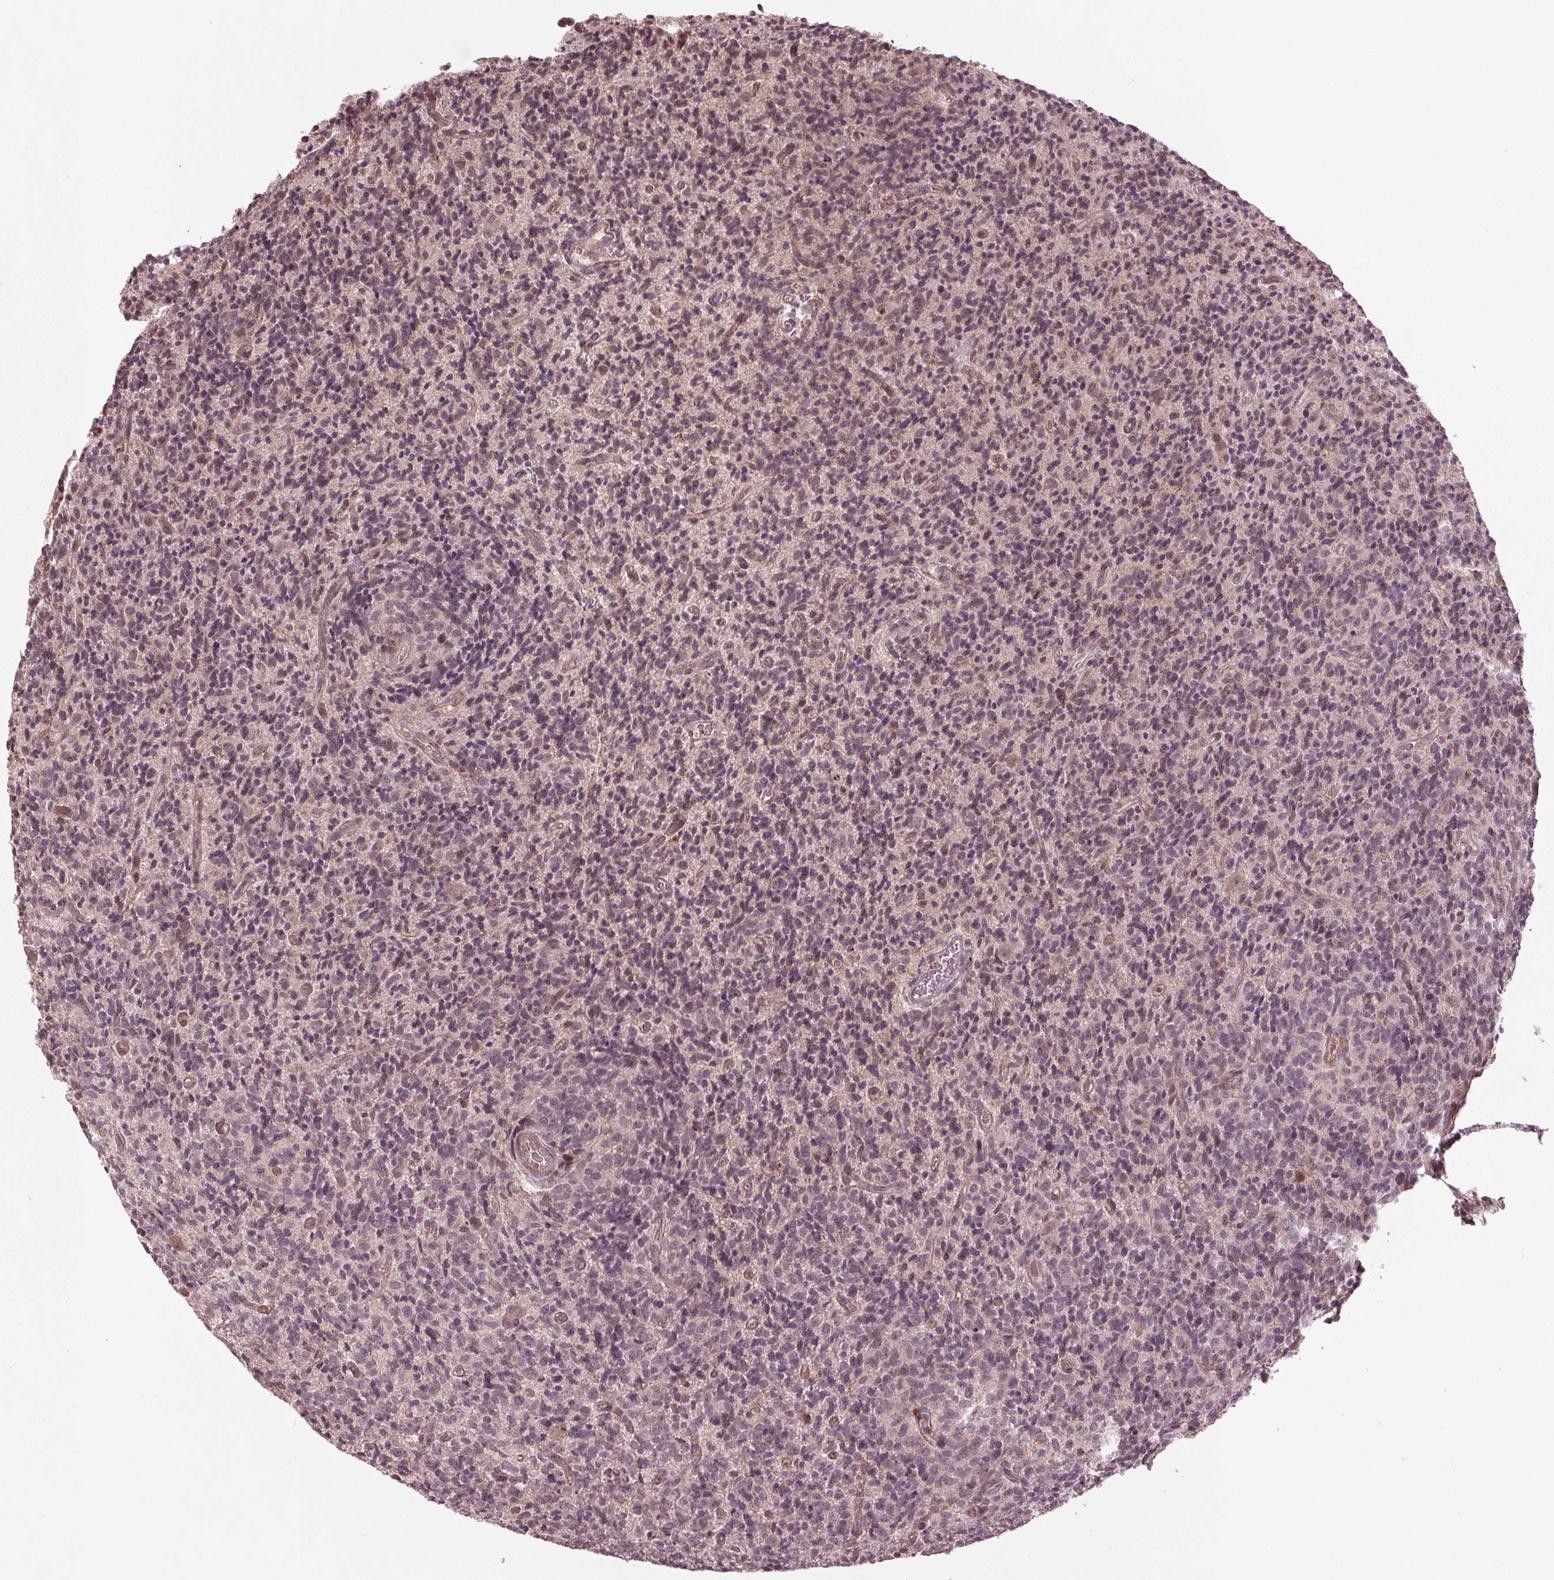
{"staining": {"intensity": "negative", "quantity": "none", "location": "none"}, "tissue": "glioma", "cell_type": "Tumor cells", "image_type": "cancer", "snomed": [{"axis": "morphology", "description": "Glioma, malignant, High grade"}, {"axis": "topography", "description": "Brain"}], "caption": "IHC of human malignant glioma (high-grade) exhibits no expression in tumor cells.", "gene": "CDKL4", "patient": {"sex": "male", "age": 76}}